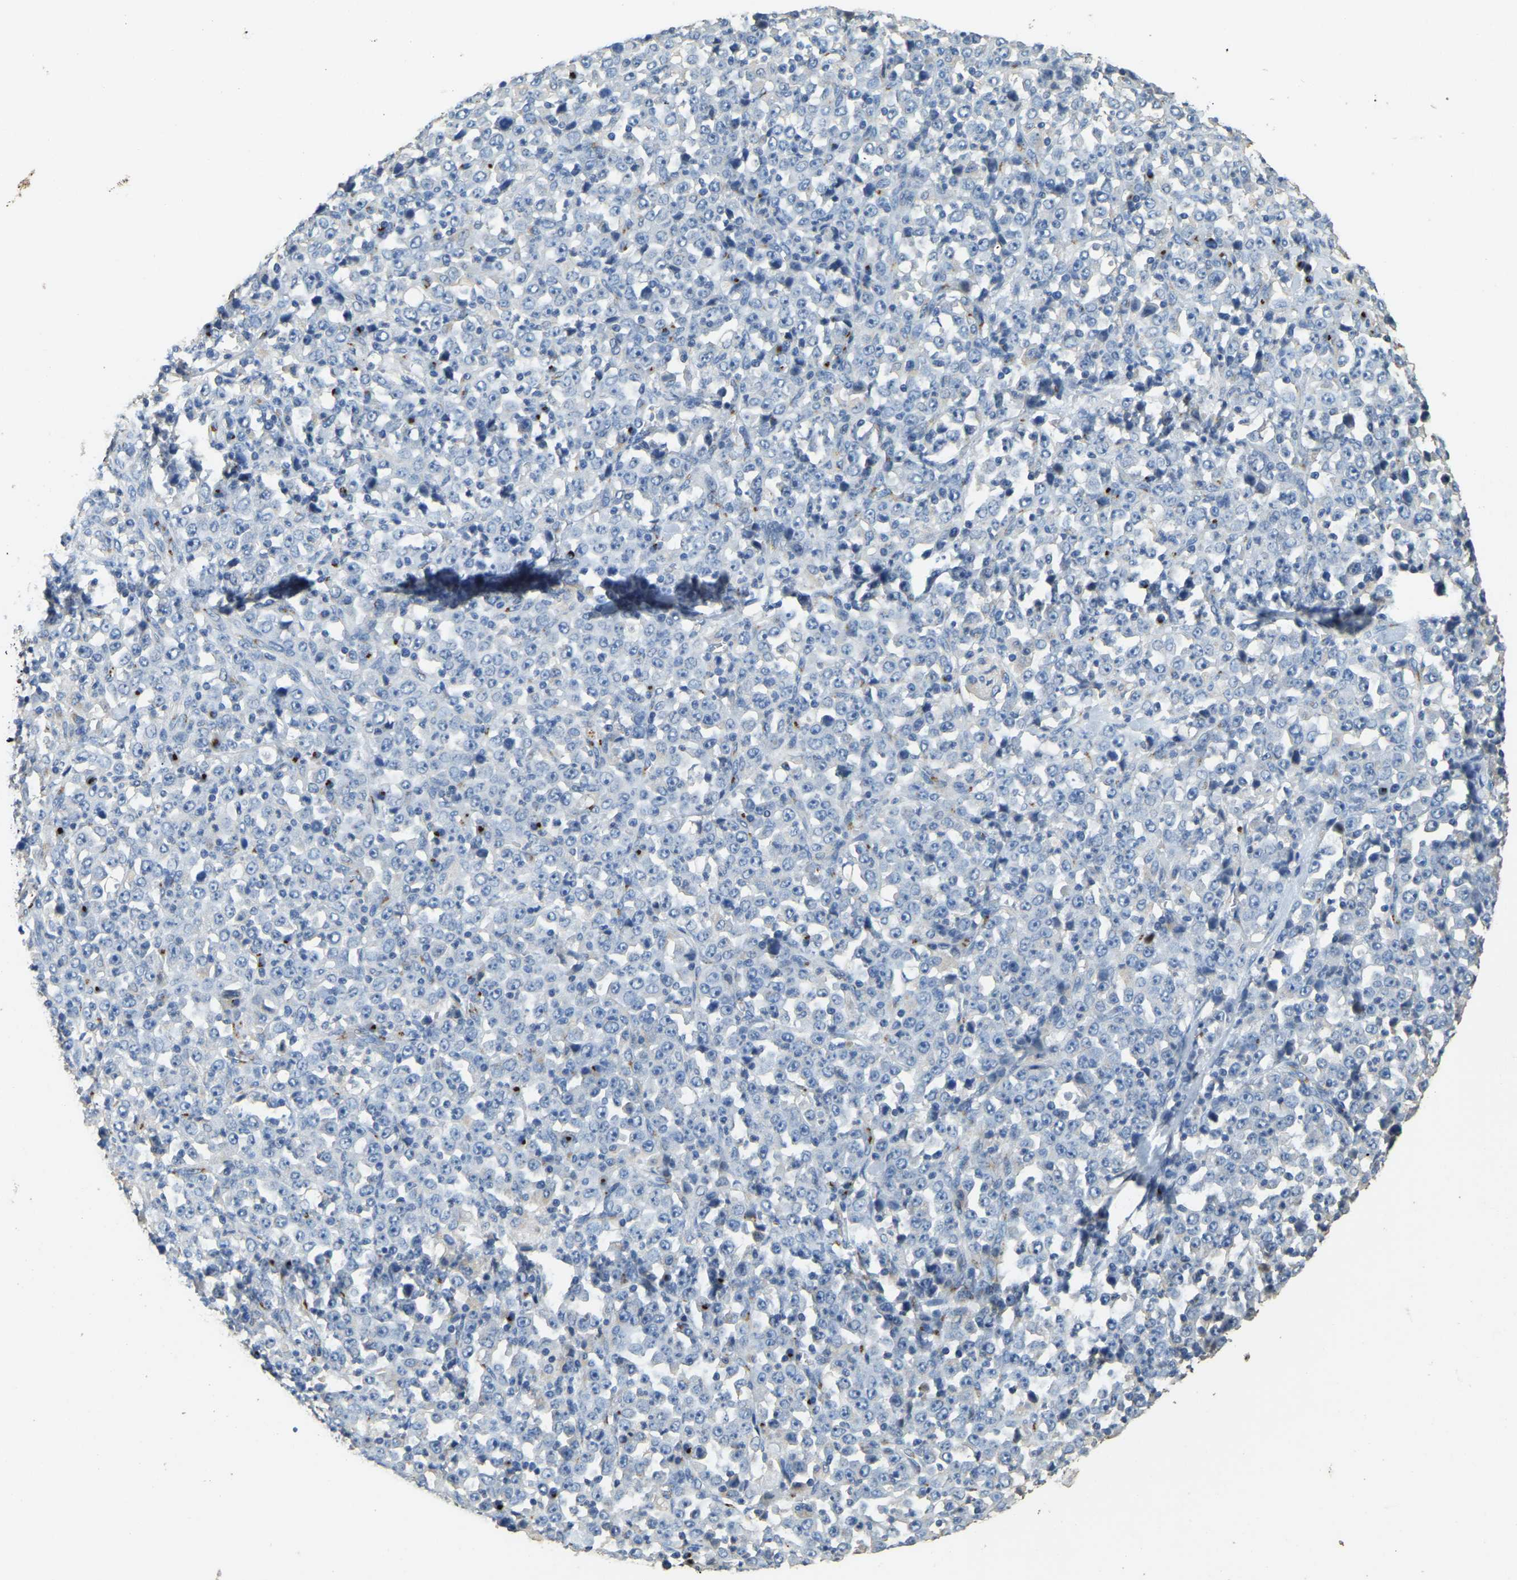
{"staining": {"intensity": "negative", "quantity": "none", "location": "none"}, "tissue": "stomach cancer", "cell_type": "Tumor cells", "image_type": "cancer", "snomed": [{"axis": "morphology", "description": "Normal tissue, NOS"}, {"axis": "morphology", "description": "Adenocarcinoma, NOS"}, {"axis": "topography", "description": "Stomach, upper"}, {"axis": "topography", "description": "Stomach"}], "caption": "Photomicrograph shows no protein staining in tumor cells of adenocarcinoma (stomach) tissue.", "gene": "FAM174A", "patient": {"sex": "male", "age": 59}}